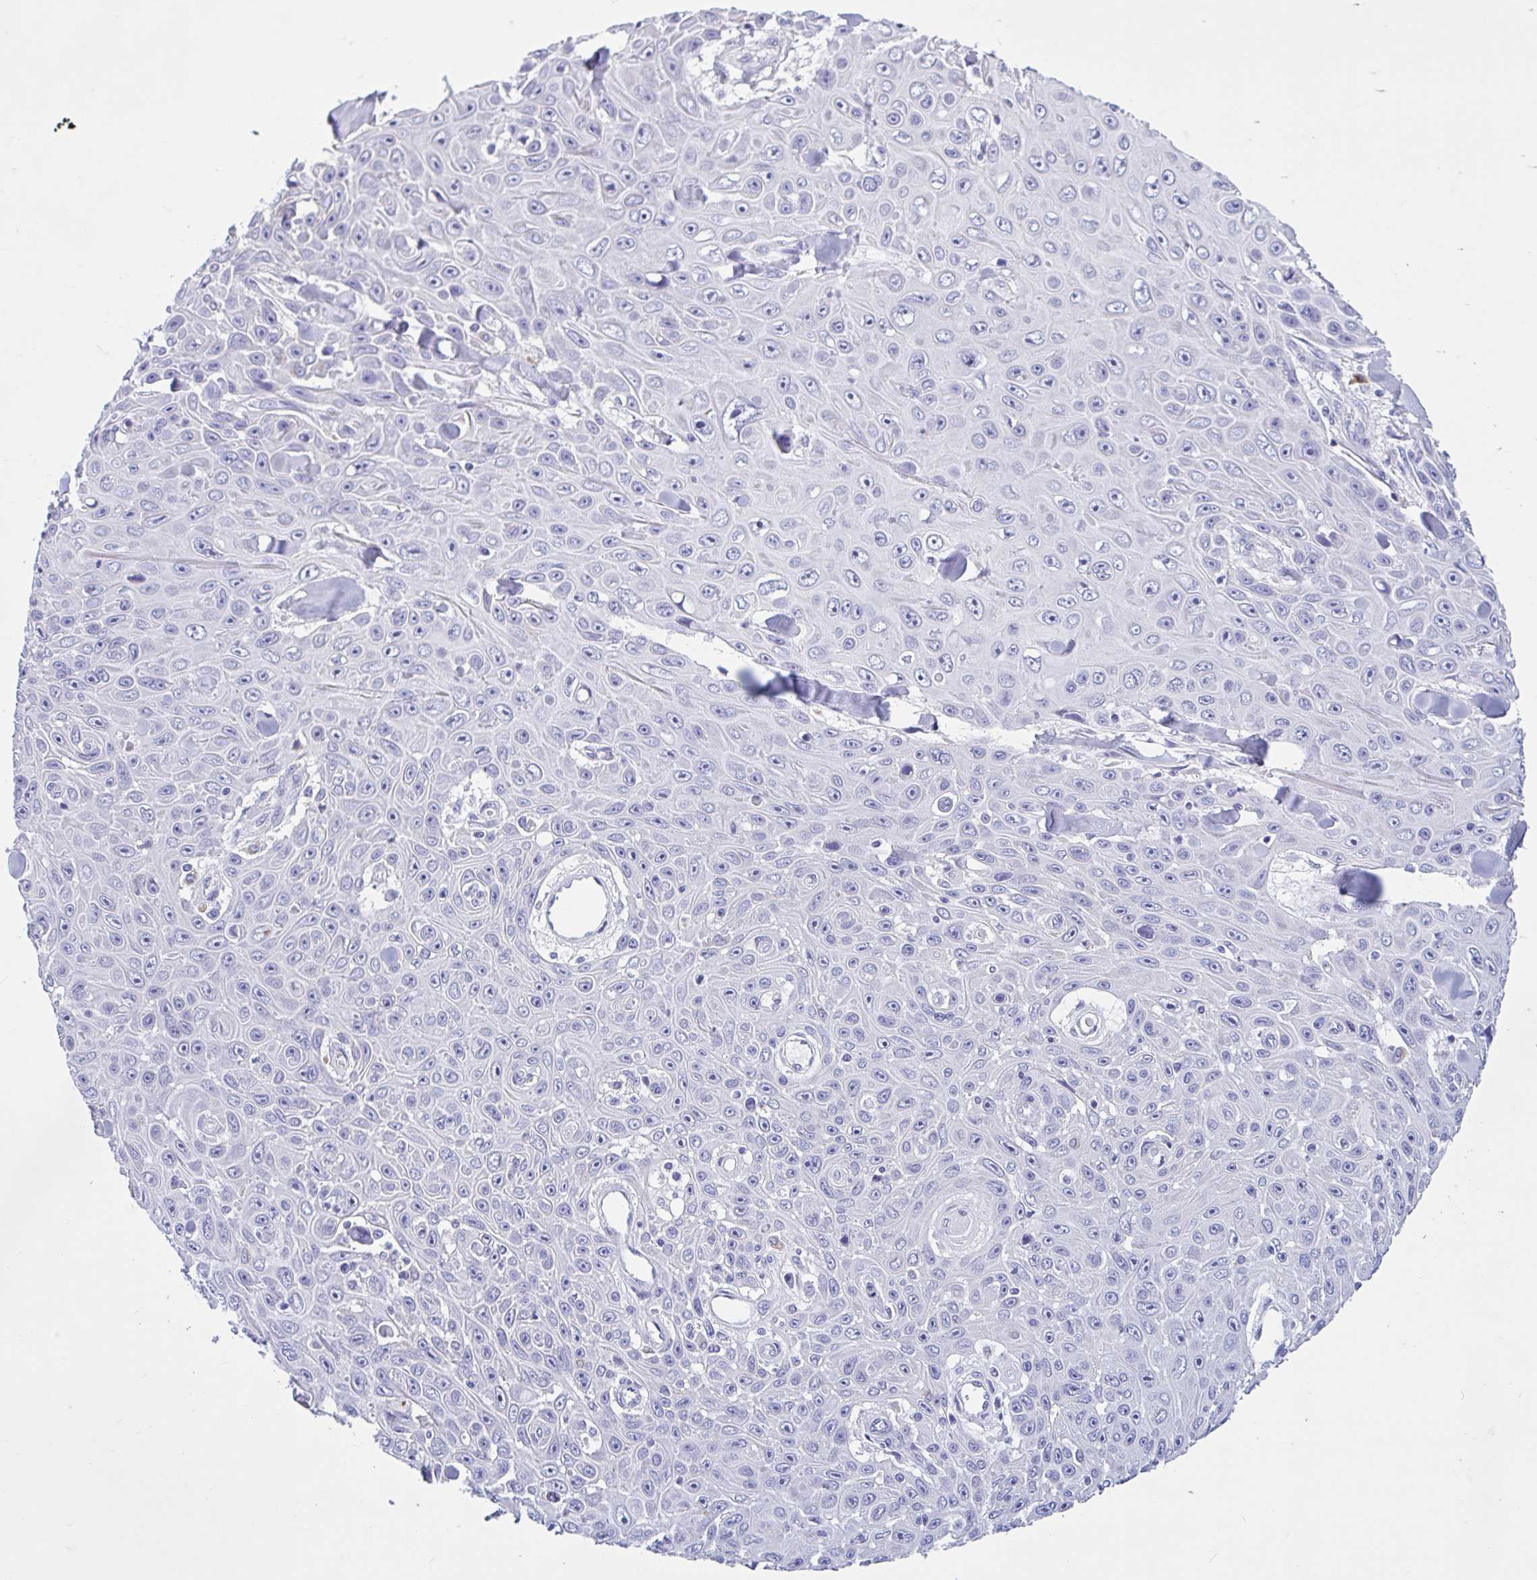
{"staining": {"intensity": "negative", "quantity": "none", "location": "none"}, "tissue": "skin cancer", "cell_type": "Tumor cells", "image_type": "cancer", "snomed": [{"axis": "morphology", "description": "Squamous cell carcinoma, NOS"}, {"axis": "topography", "description": "Skin"}], "caption": "An immunohistochemistry micrograph of squamous cell carcinoma (skin) is shown. There is no staining in tumor cells of squamous cell carcinoma (skin).", "gene": "OR4N4", "patient": {"sex": "male", "age": 82}}